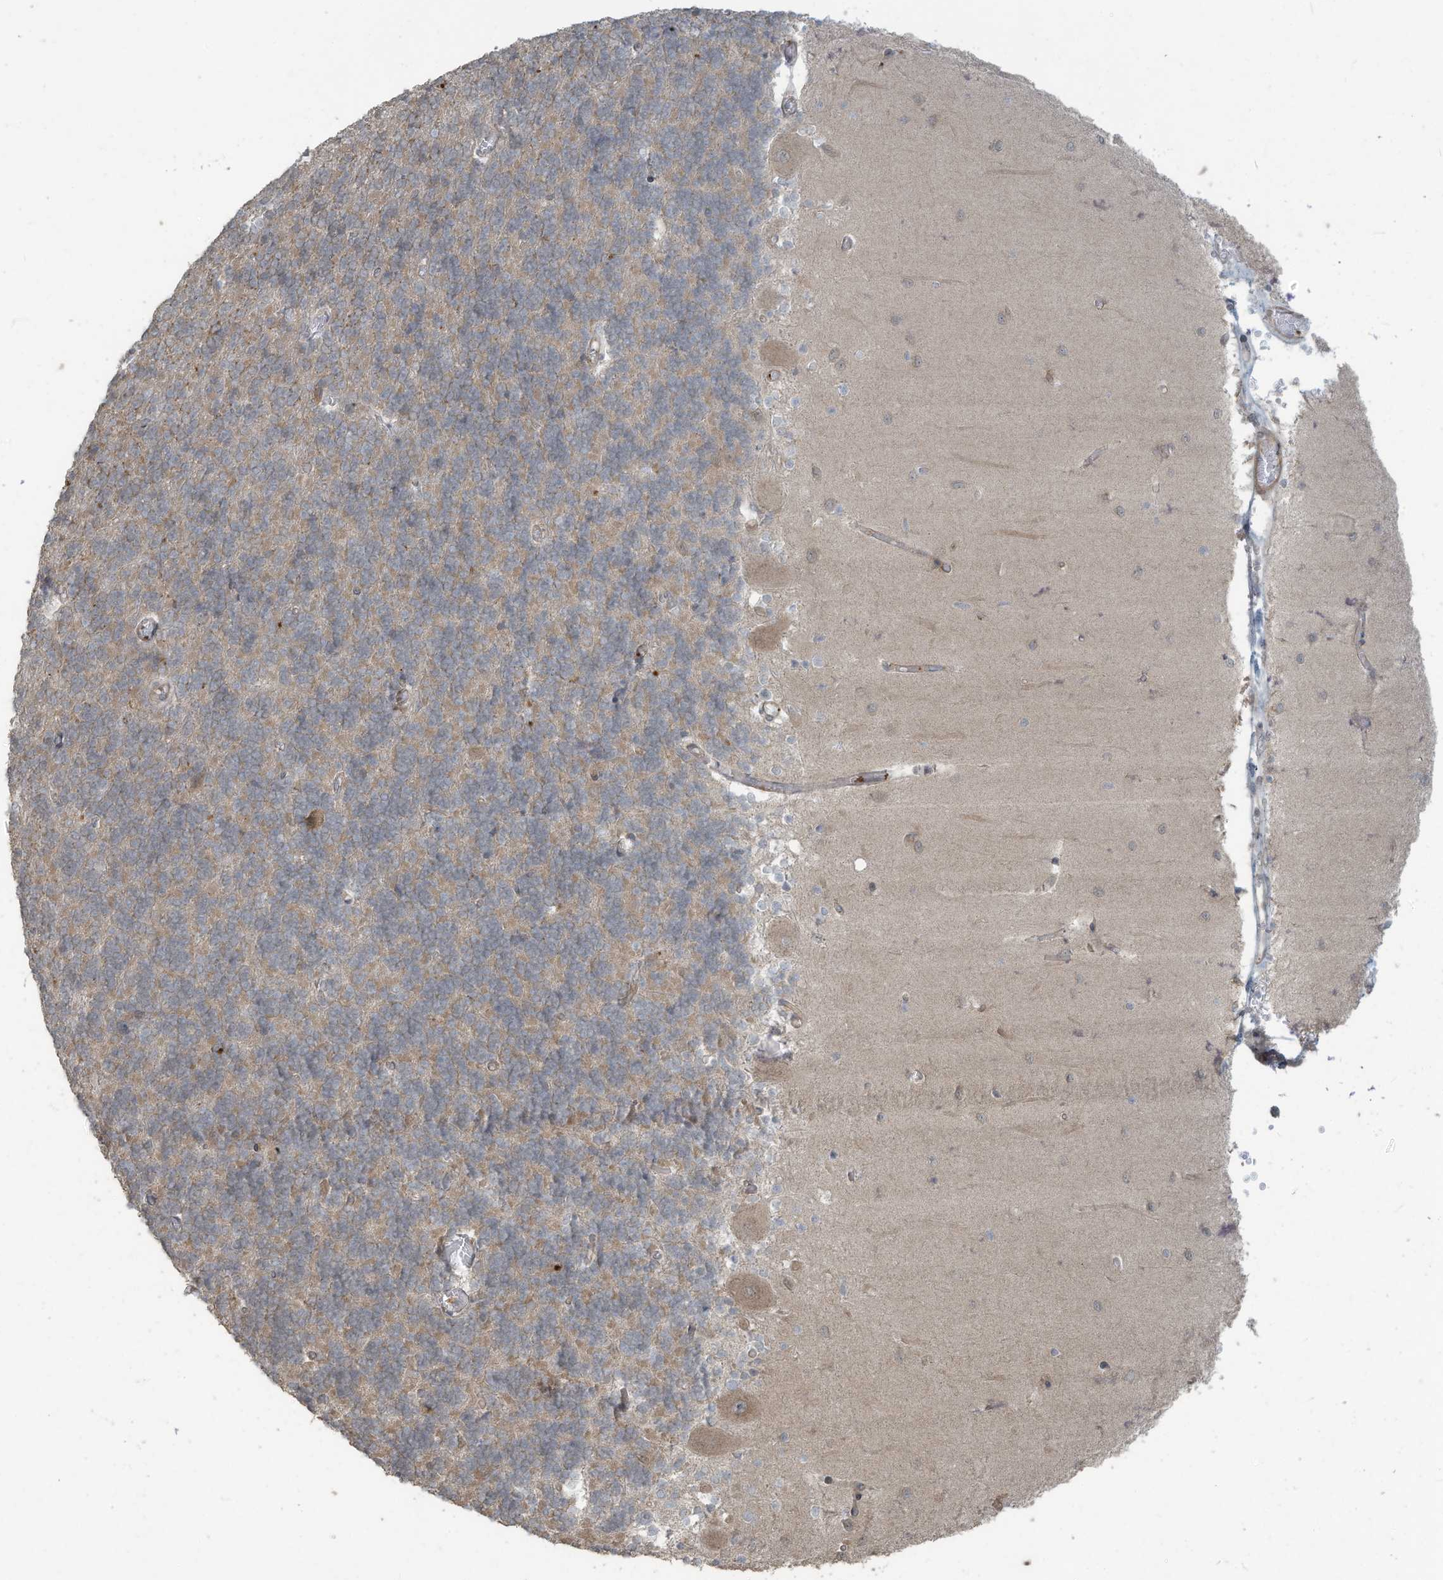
{"staining": {"intensity": "weak", "quantity": "25%-75%", "location": "cytoplasmic/membranous"}, "tissue": "cerebellum", "cell_type": "Cells in granular layer", "image_type": "normal", "snomed": [{"axis": "morphology", "description": "Normal tissue, NOS"}, {"axis": "topography", "description": "Cerebellum"}], "caption": "This image exhibits unremarkable cerebellum stained with immunohistochemistry to label a protein in brown. The cytoplasmic/membranous of cells in granular layer show weak positivity for the protein. Nuclei are counter-stained blue.", "gene": "MAGIX", "patient": {"sex": "male", "age": 37}}